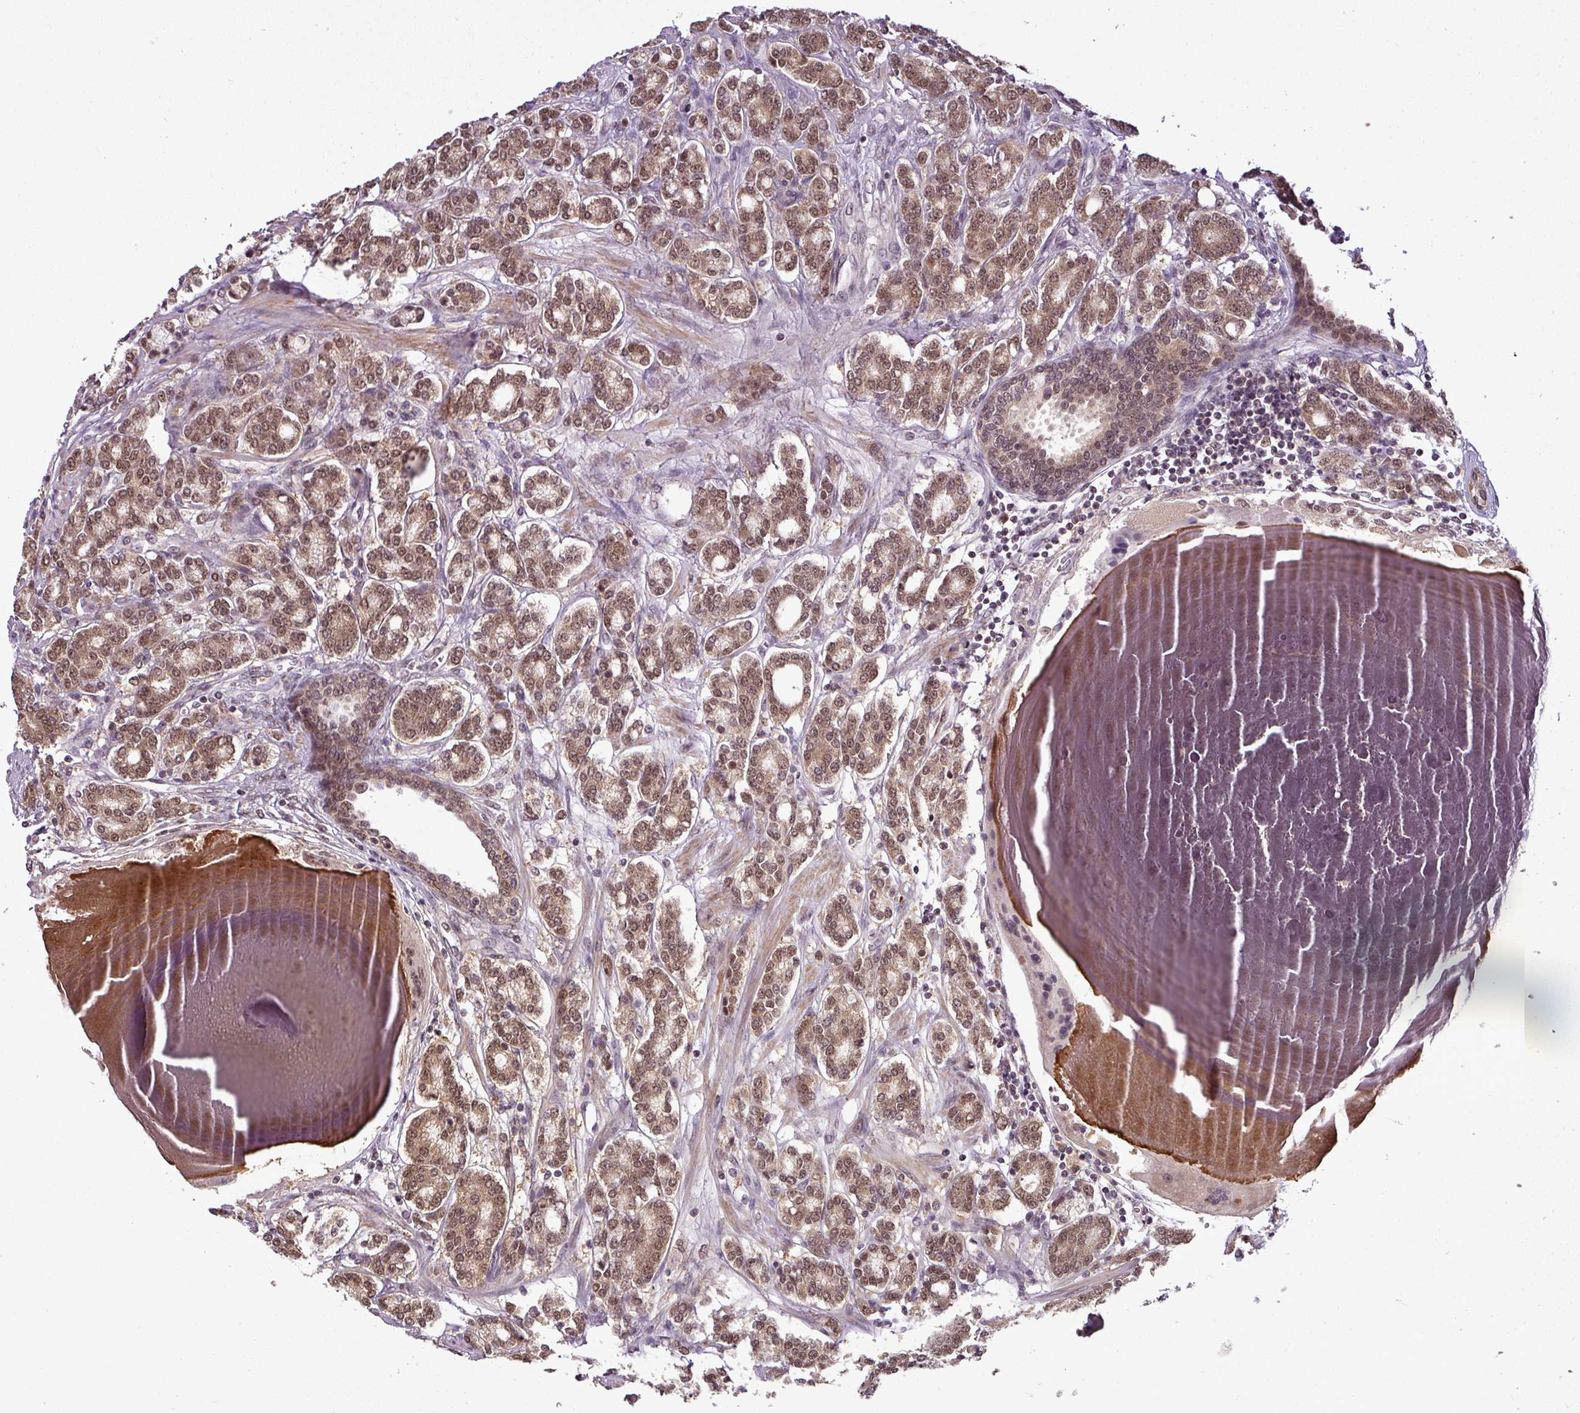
{"staining": {"intensity": "moderate", "quantity": ">75%", "location": "cytoplasmic/membranous,nuclear"}, "tissue": "prostate cancer", "cell_type": "Tumor cells", "image_type": "cancer", "snomed": [{"axis": "morphology", "description": "Adenocarcinoma, High grade"}, {"axis": "topography", "description": "Prostate"}], "caption": "The micrograph exhibits staining of prostate cancer (high-grade adenocarcinoma), revealing moderate cytoplasmic/membranous and nuclear protein staining (brown color) within tumor cells. (DAB (3,3'-diaminobenzidine) IHC, brown staining for protein, blue staining for nuclei).", "gene": "MFHAS1", "patient": {"sex": "male", "age": 62}}